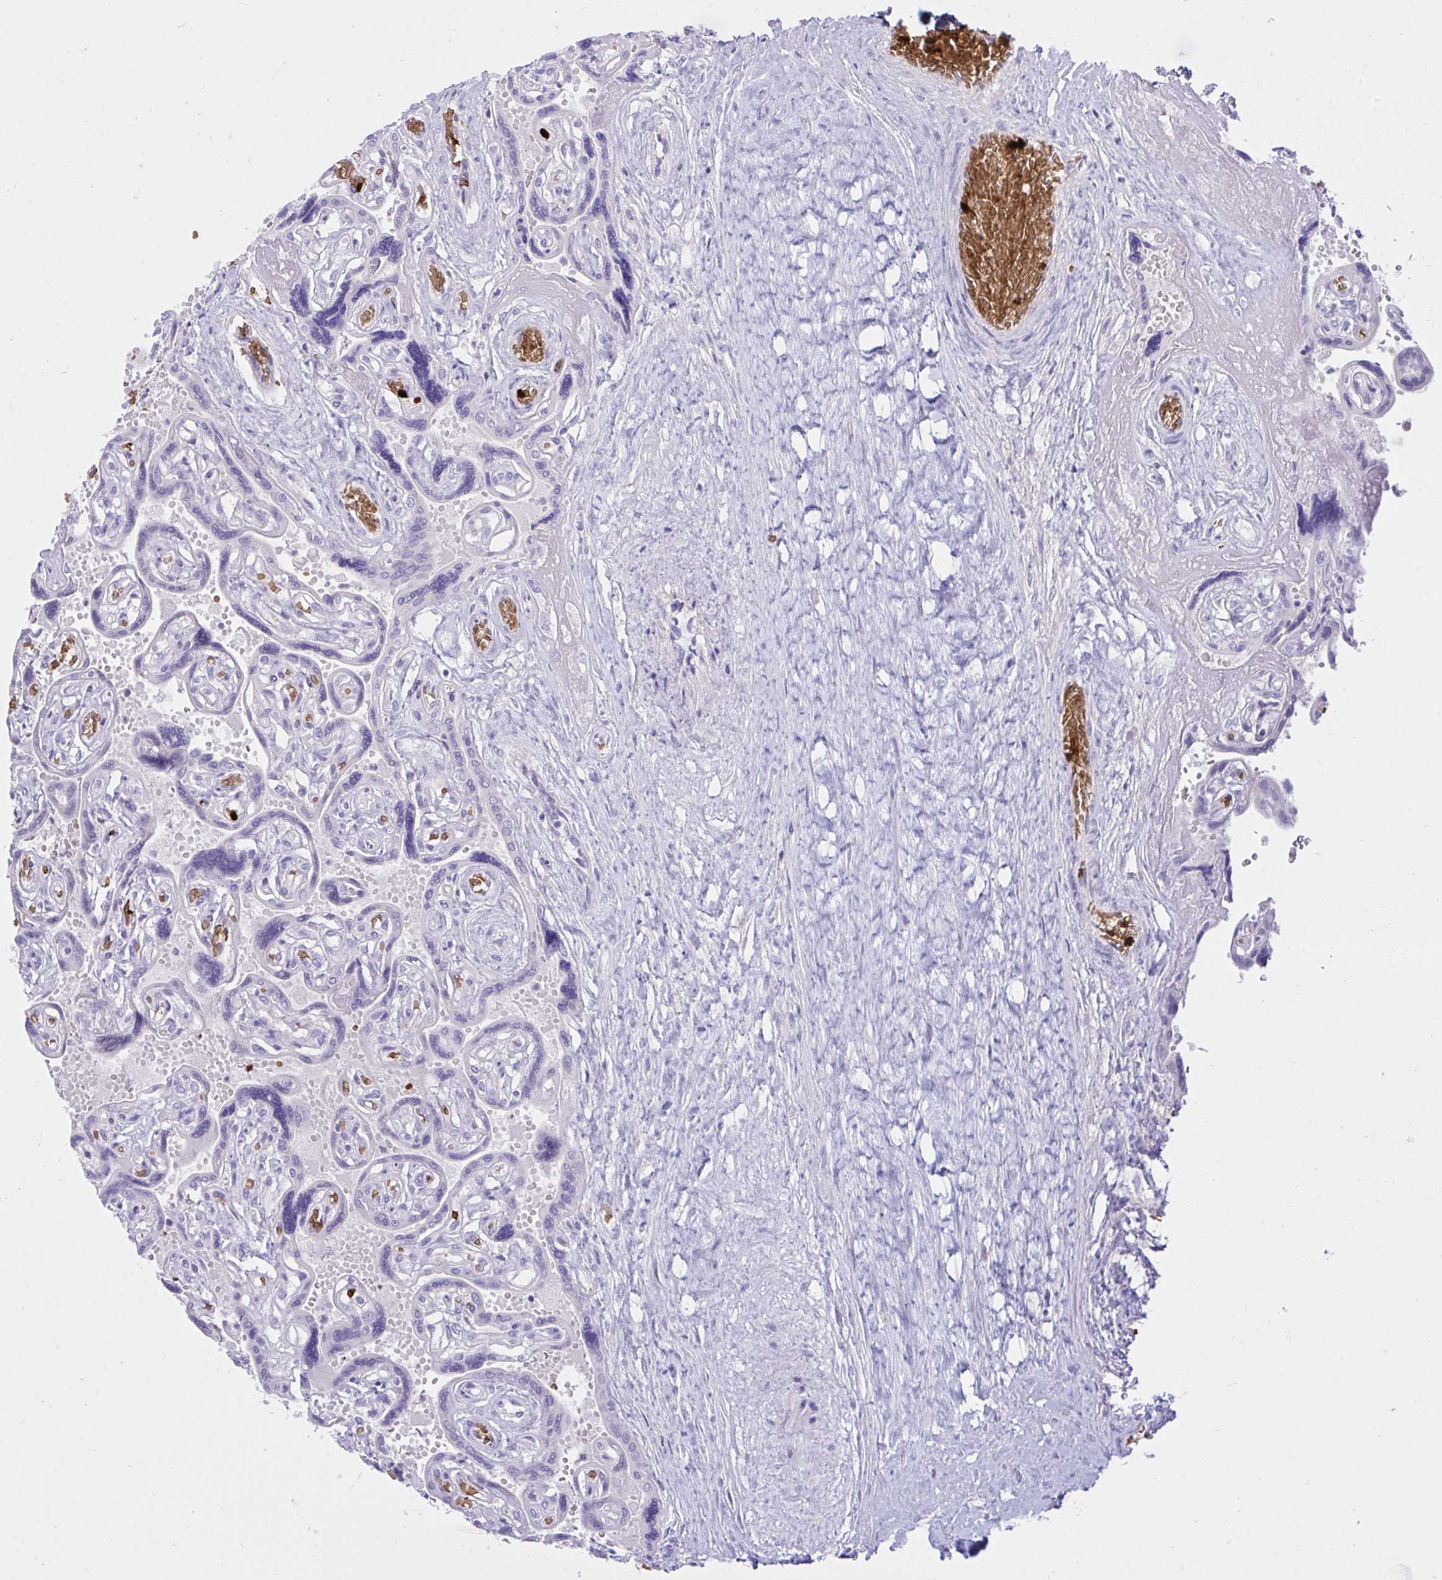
{"staining": {"intensity": "negative", "quantity": "none", "location": "none"}, "tissue": "placenta", "cell_type": "Decidual cells", "image_type": "normal", "snomed": [{"axis": "morphology", "description": "Normal tissue, NOS"}, {"axis": "topography", "description": "Placenta"}], "caption": "This is a image of IHC staining of benign placenta, which shows no positivity in decidual cells.", "gene": "PLEKHH1", "patient": {"sex": "female", "age": 32}}